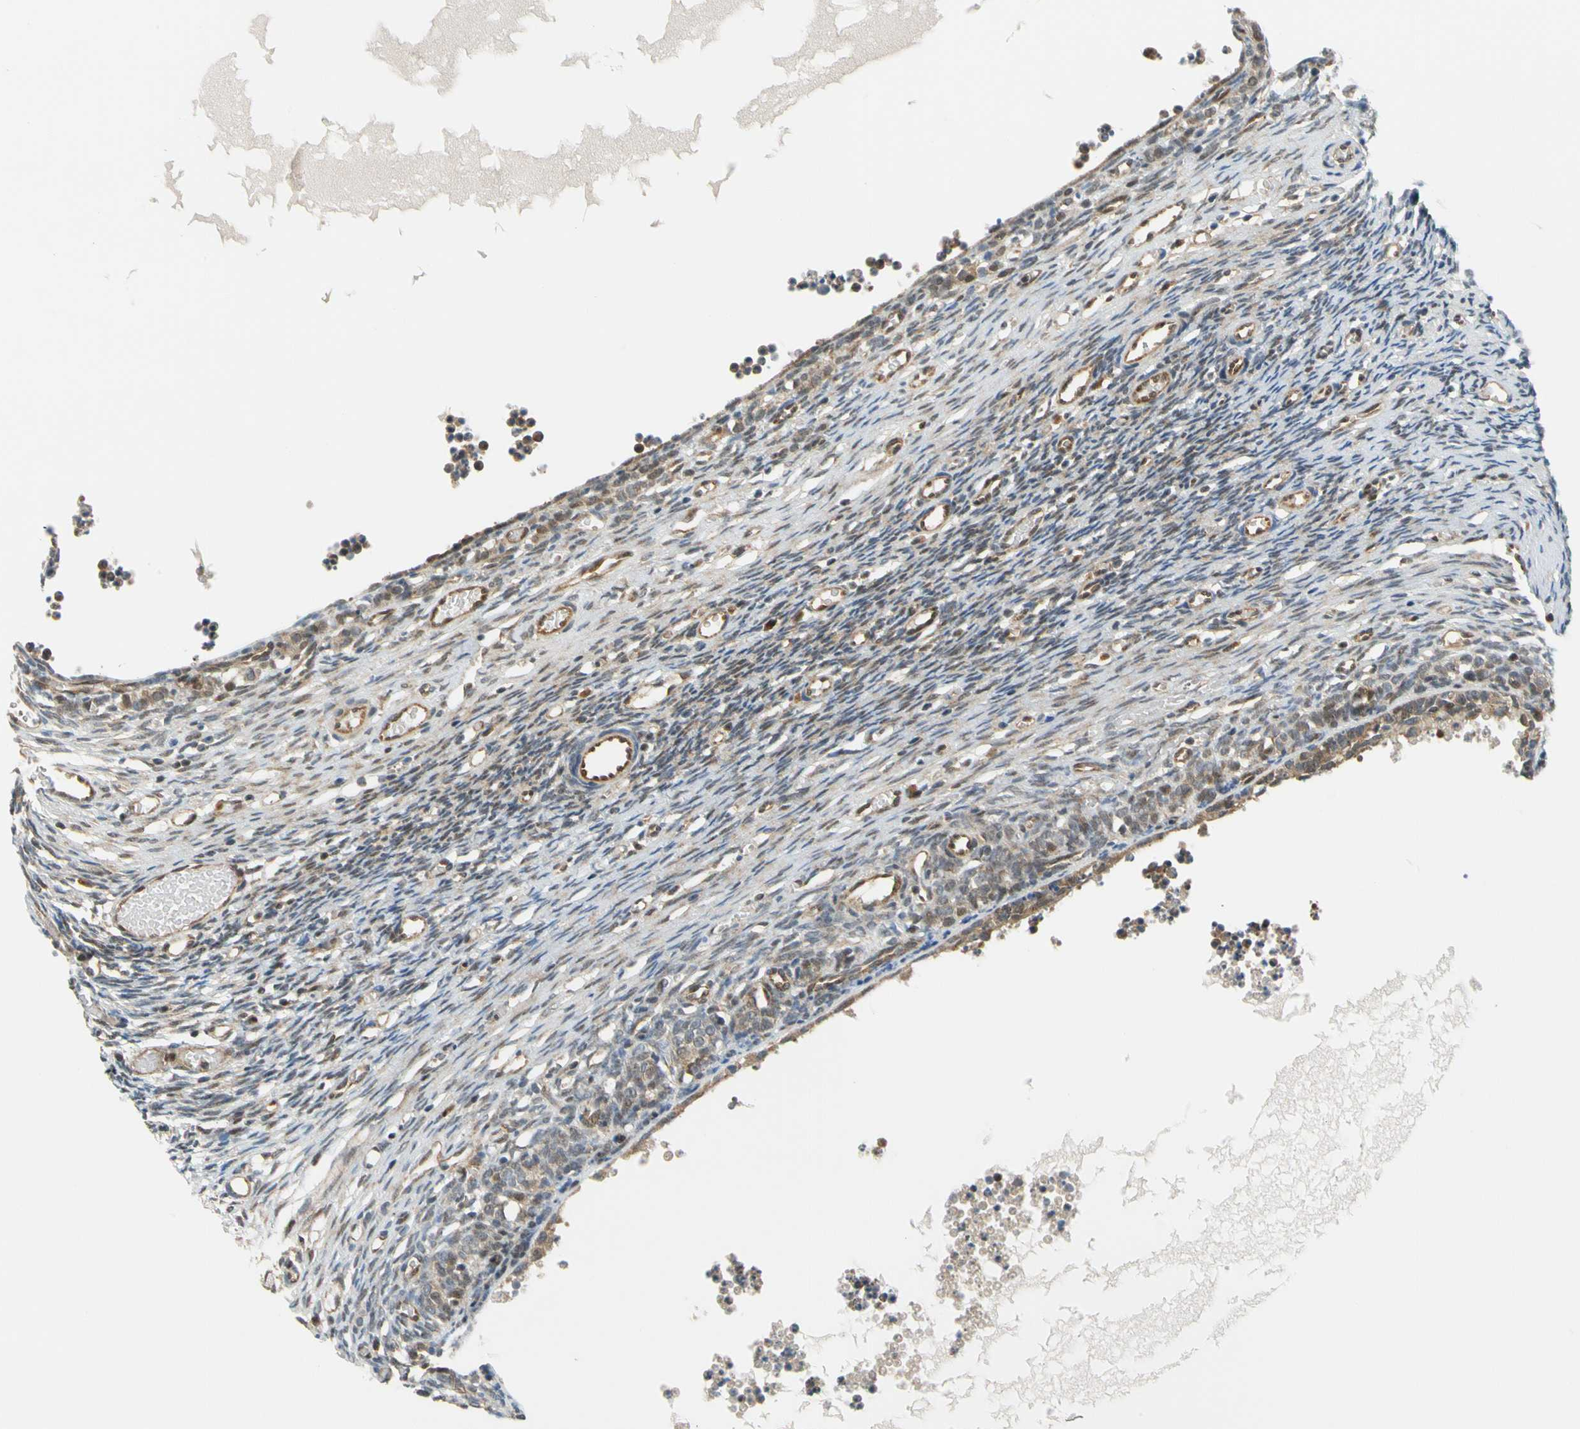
{"staining": {"intensity": "strong", "quantity": ">75%", "location": "cytoplasmic/membranous"}, "tissue": "ovary", "cell_type": "Follicle cells", "image_type": "normal", "snomed": [{"axis": "morphology", "description": "Normal tissue, NOS"}, {"axis": "topography", "description": "Ovary"}], "caption": "IHC (DAB) staining of unremarkable ovary demonstrates strong cytoplasmic/membranous protein positivity in approximately >75% of follicle cells.", "gene": "MAPK9", "patient": {"sex": "female", "age": 35}}